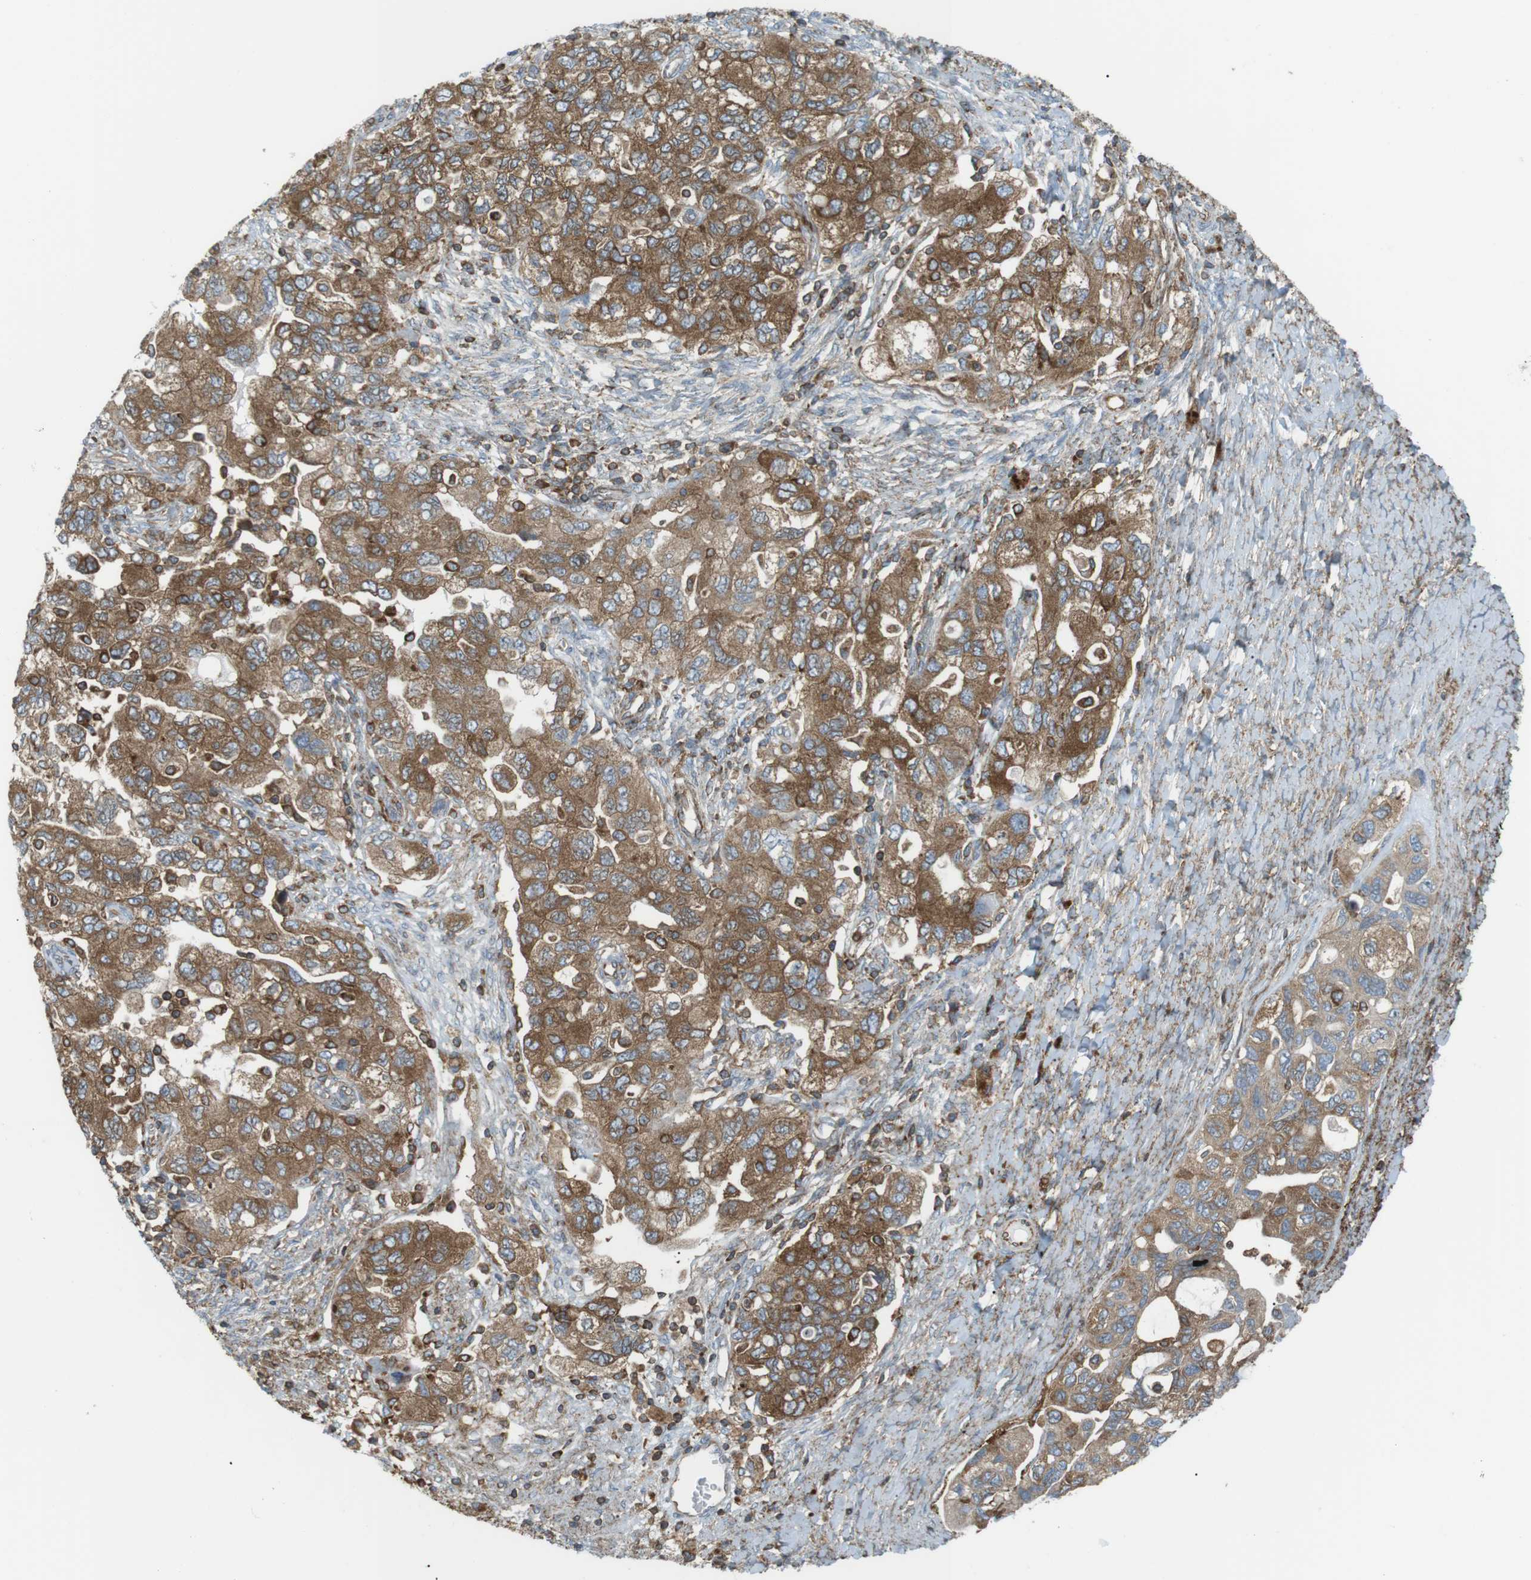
{"staining": {"intensity": "moderate", "quantity": ">75%", "location": "cytoplasmic/membranous"}, "tissue": "ovarian cancer", "cell_type": "Tumor cells", "image_type": "cancer", "snomed": [{"axis": "morphology", "description": "Carcinoma, NOS"}, {"axis": "morphology", "description": "Cystadenocarcinoma, serous, NOS"}, {"axis": "topography", "description": "Ovary"}], "caption": "Serous cystadenocarcinoma (ovarian) tissue demonstrates moderate cytoplasmic/membranous staining in about >75% of tumor cells Nuclei are stained in blue.", "gene": "FLII", "patient": {"sex": "female", "age": 69}}